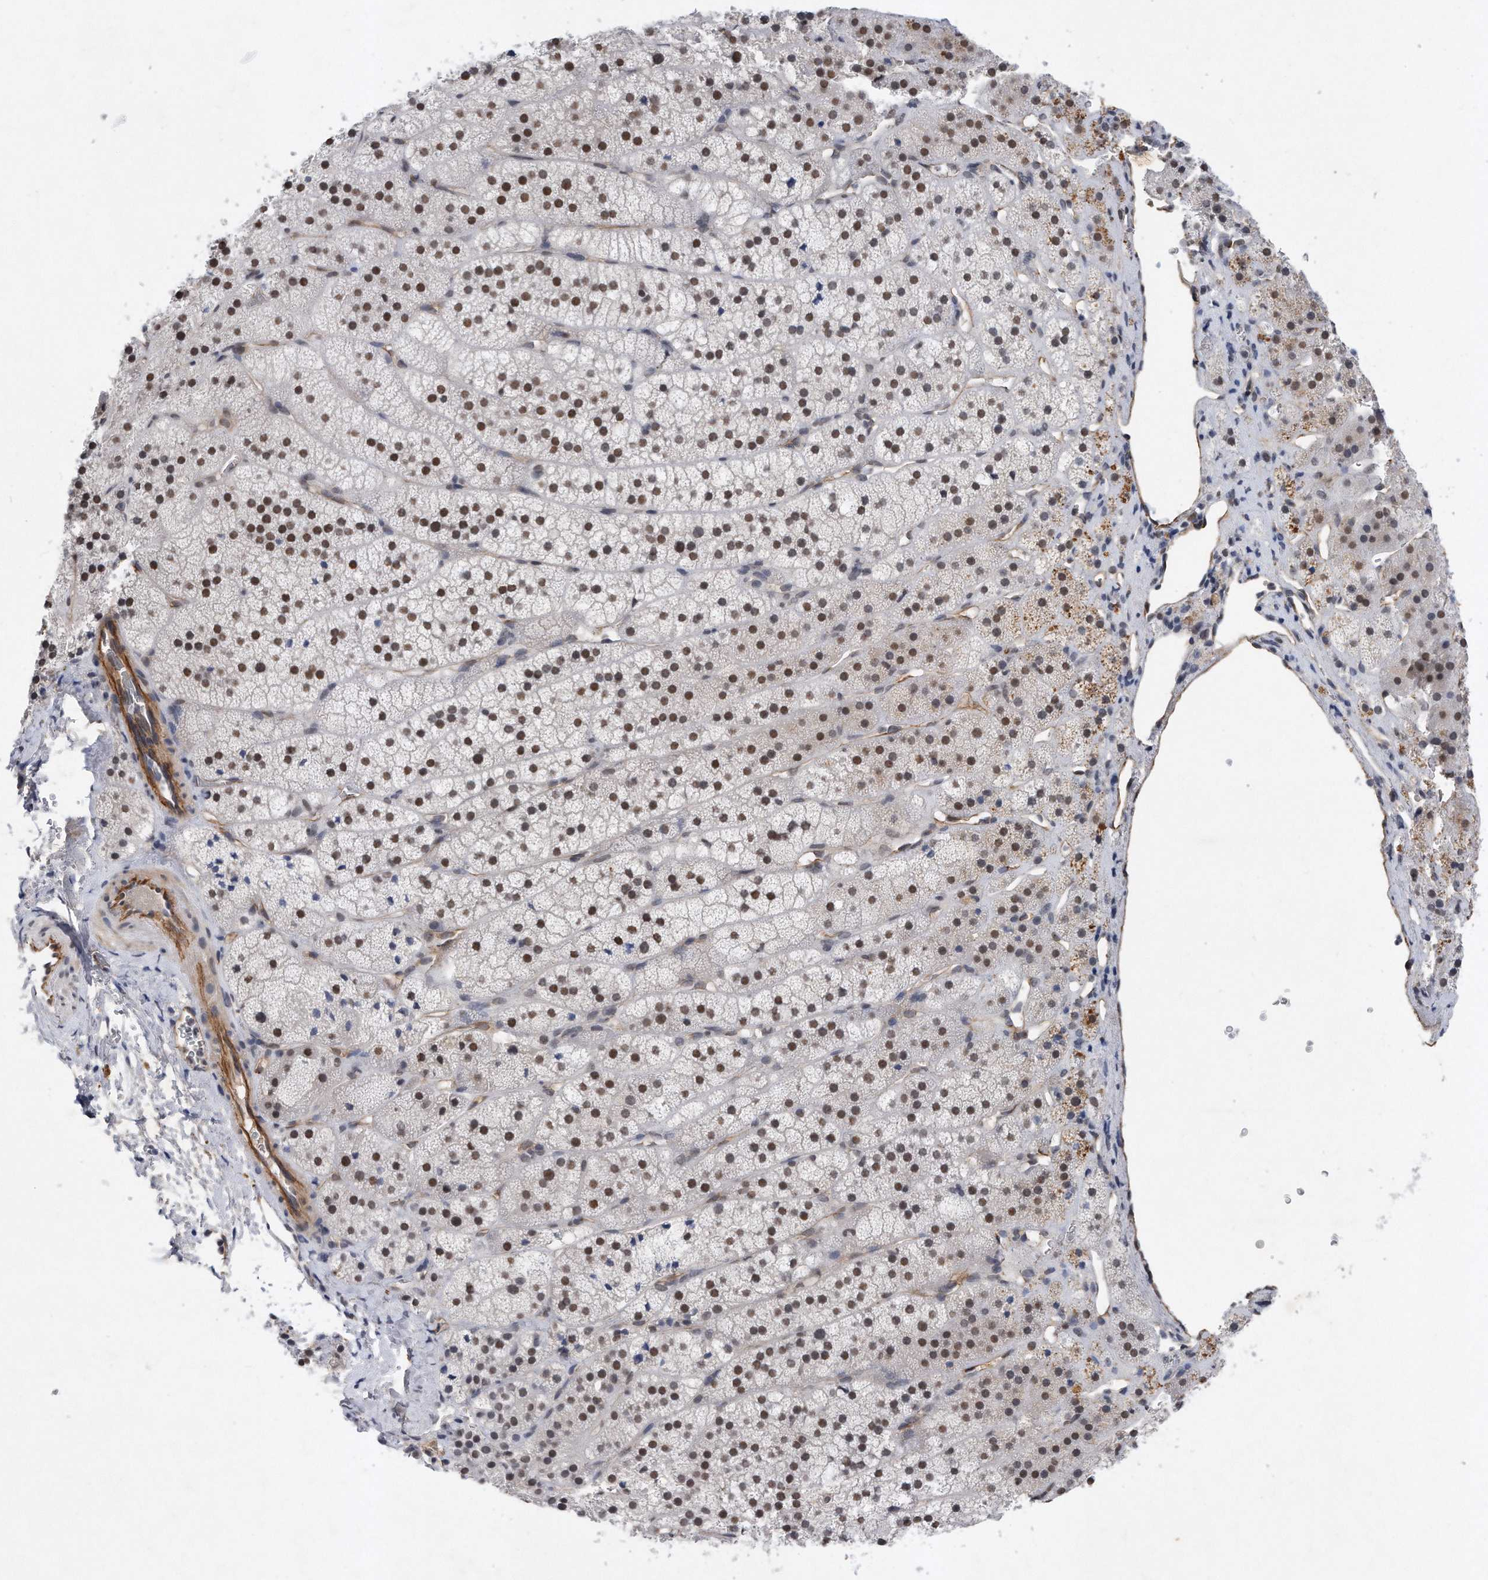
{"staining": {"intensity": "moderate", "quantity": ">75%", "location": "nuclear"}, "tissue": "adrenal gland", "cell_type": "Glandular cells", "image_type": "normal", "snomed": [{"axis": "morphology", "description": "Normal tissue, NOS"}, {"axis": "topography", "description": "Adrenal gland"}], "caption": "Moderate nuclear expression for a protein is present in about >75% of glandular cells of normal adrenal gland using immunohistochemistry.", "gene": "TP53INP1", "patient": {"sex": "female", "age": 44}}